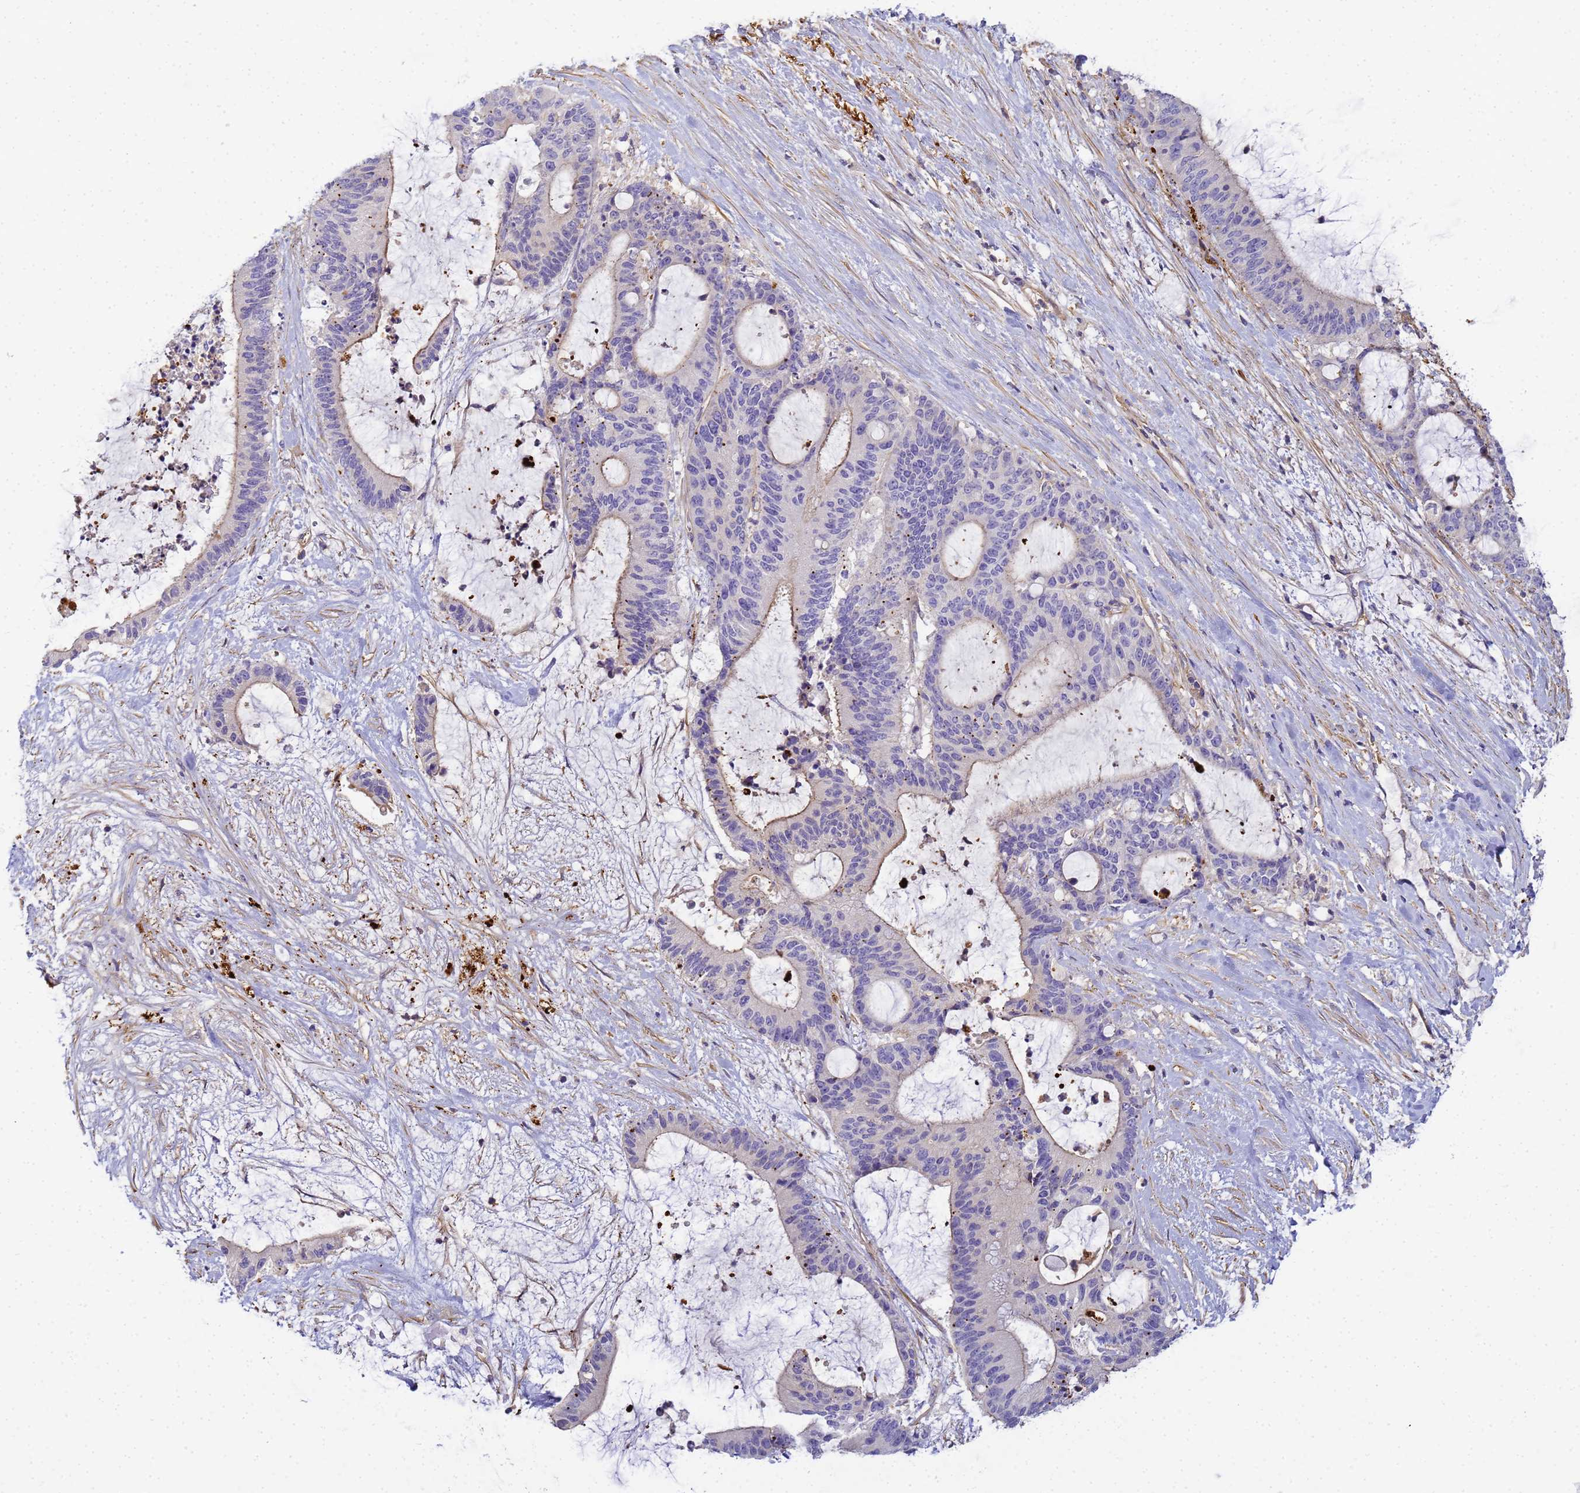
{"staining": {"intensity": "weak", "quantity": "<25%", "location": "cytoplasmic/membranous"}, "tissue": "liver cancer", "cell_type": "Tumor cells", "image_type": "cancer", "snomed": [{"axis": "morphology", "description": "Normal tissue, NOS"}, {"axis": "morphology", "description": "Cholangiocarcinoma"}, {"axis": "topography", "description": "Liver"}, {"axis": "topography", "description": "Peripheral nerve tissue"}], "caption": "This is a image of immunohistochemistry staining of liver cancer (cholangiocarcinoma), which shows no expression in tumor cells. (DAB (3,3'-diaminobenzidine) immunohistochemistry (IHC) with hematoxylin counter stain).", "gene": "MYL12A", "patient": {"sex": "female", "age": 73}}